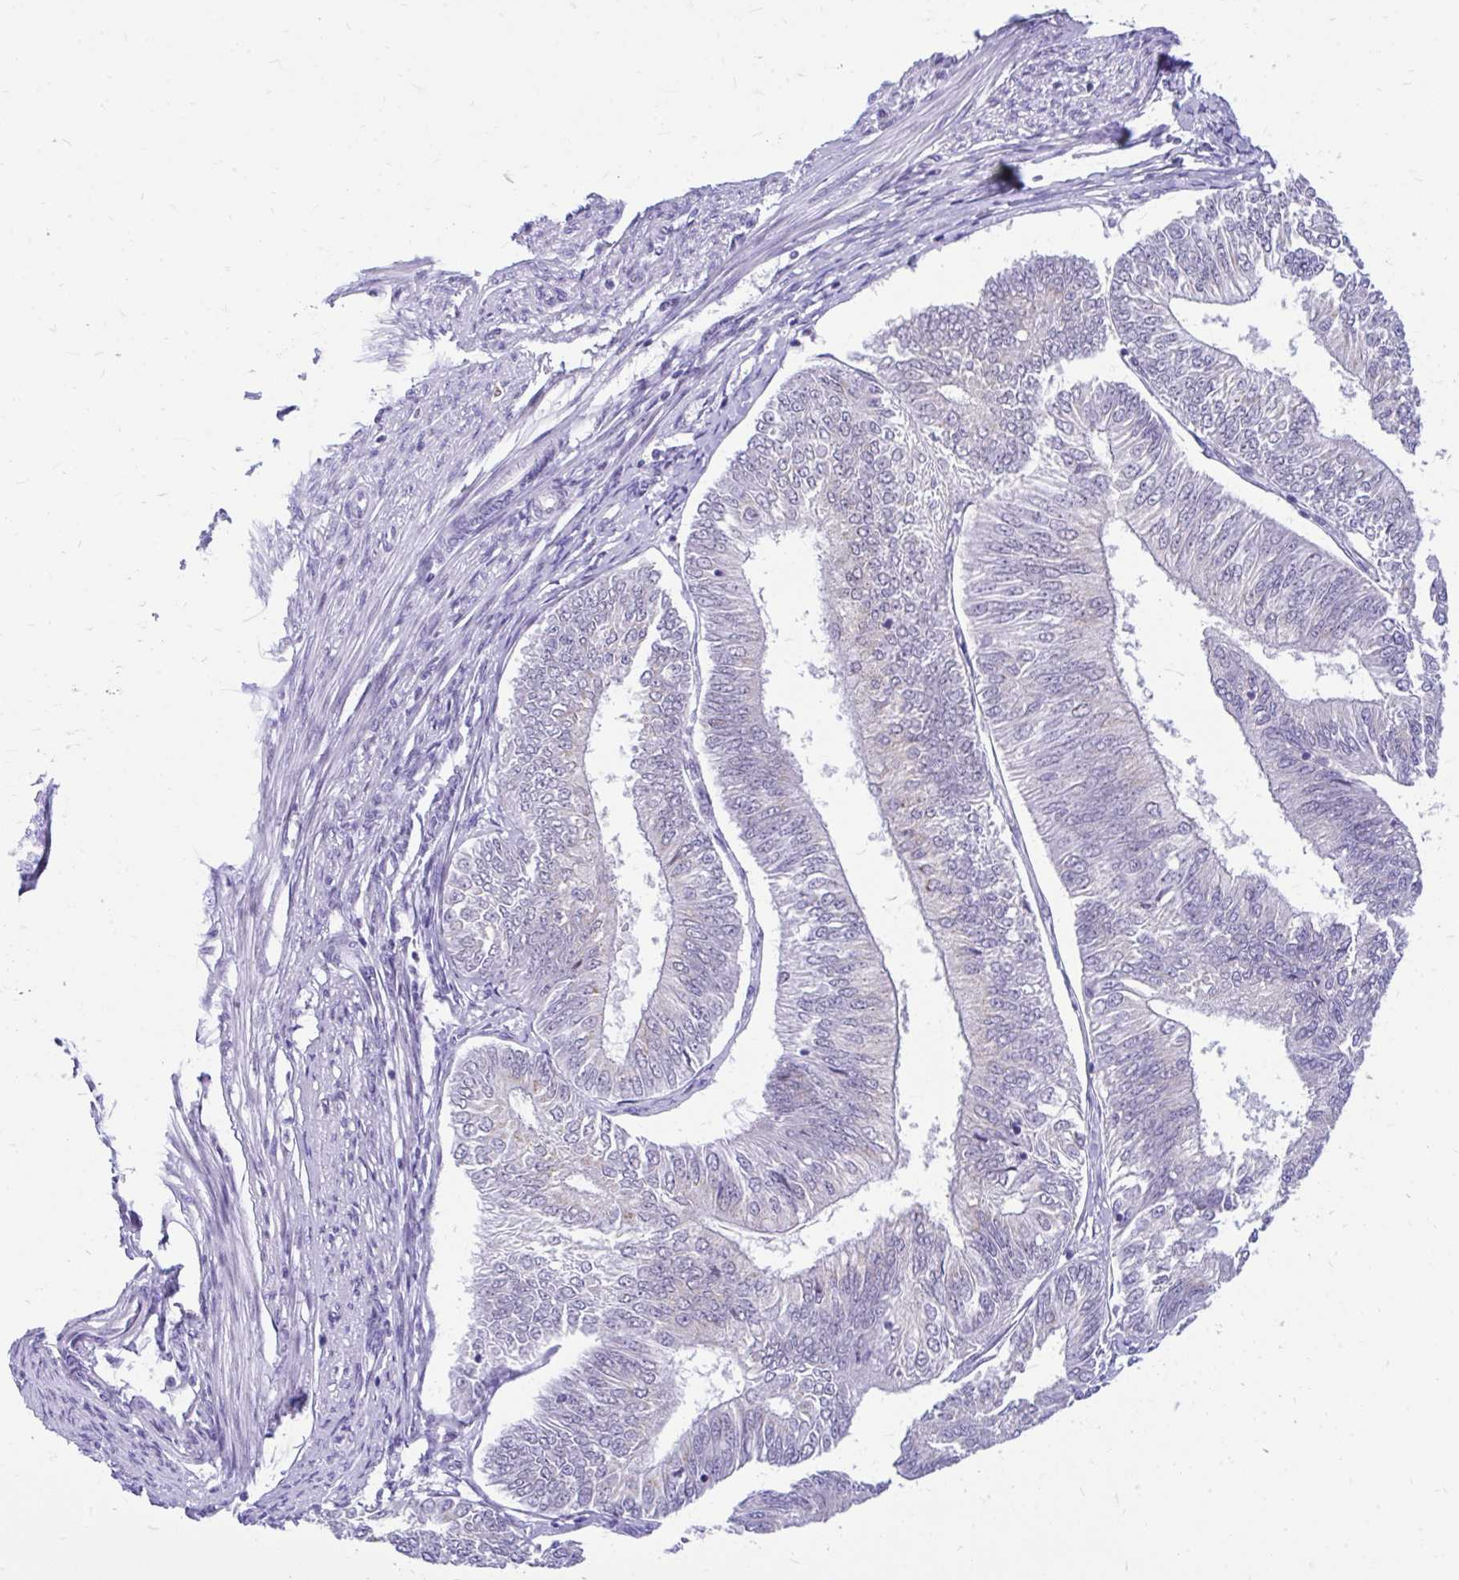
{"staining": {"intensity": "negative", "quantity": "none", "location": "none"}, "tissue": "endometrial cancer", "cell_type": "Tumor cells", "image_type": "cancer", "snomed": [{"axis": "morphology", "description": "Adenocarcinoma, NOS"}, {"axis": "topography", "description": "Endometrium"}], "caption": "High power microscopy histopathology image of an immunohistochemistry photomicrograph of endometrial cancer (adenocarcinoma), revealing no significant staining in tumor cells.", "gene": "GLB1L2", "patient": {"sex": "female", "age": 58}}